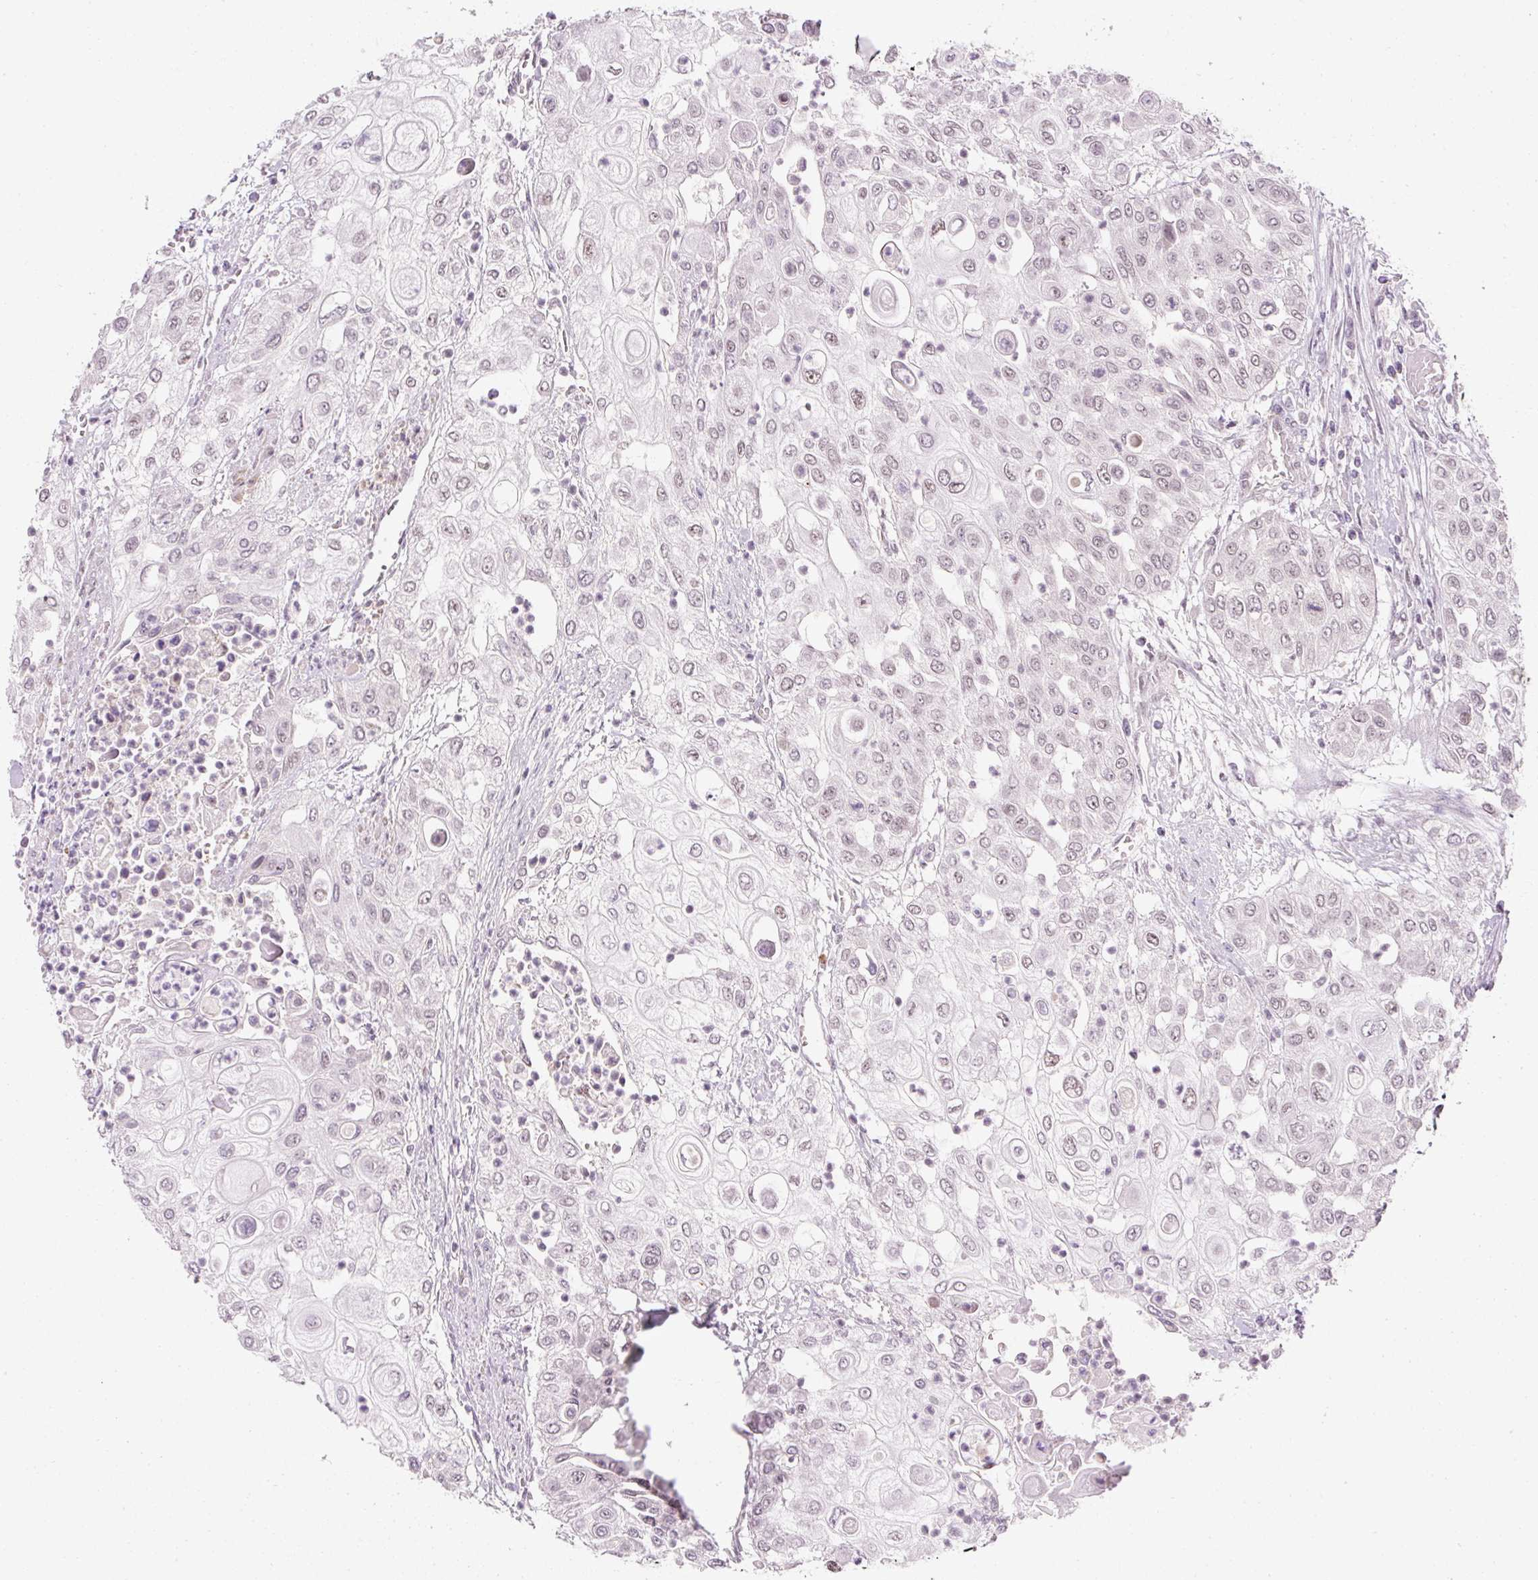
{"staining": {"intensity": "weak", "quantity": "<25%", "location": "nuclear"}, "tissue": "urothelial cancer", "cell_type": "Tumor cells", "image_type": "cancer", "snomed": [{"axis": "morphology", "description": "Urothelial carcinoma, High grade"}, {"axis": "topography", "description": "Urinary bladder"}], "caption": "High power microscopy image of an IHC micrograph of high-grade urothelial carcinoma, revealing no significant positivity in tumor cells.", "gene": "U2AF2", "patient": {"sex": "female", "age": 79}}